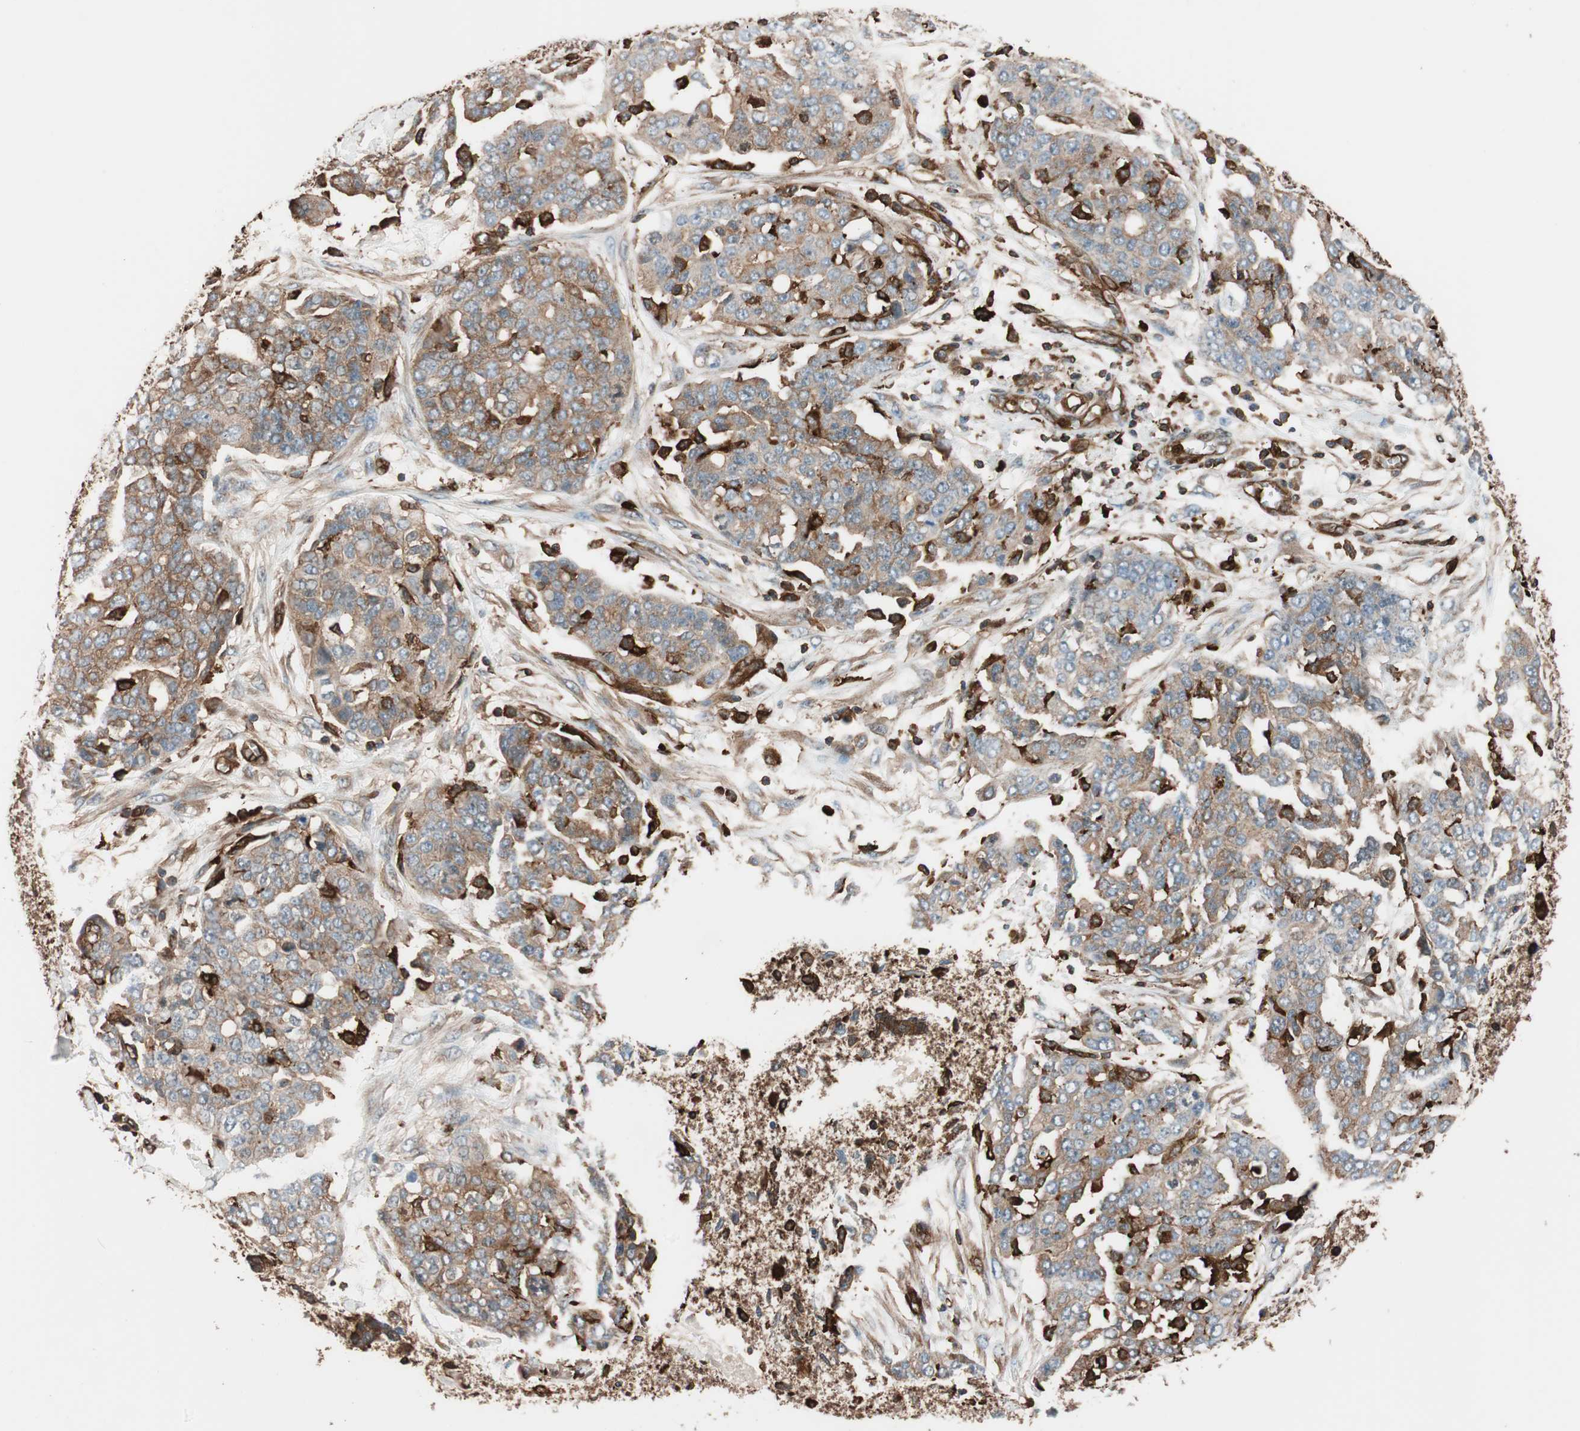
{"staining": {"intensity": "moderate", "quantity": ">75%", "location": "cytoplasmic/membranous"}, "tissue": "ovarian cancer", "cell_type": "Tumor cells", "image_type": "cancer", "snomed": [{"axis": "morphology", "description": "Cystadenocarcinoma, serous, NOS"}, {"axis": "topography", "description": "Soft tissue"}, {"axis": "topography", "description": "Ovary"}], "caption": "Brown immunohistochemical staining in ovarian cancer shows moderate cytoplasmic/membranous staining in about >75% of tumor cells. (DAB IHC, brown staining for protein, blue staining for nuclei).", "gene": "VASP", "patient": {"sex": "female", "age": 57}}